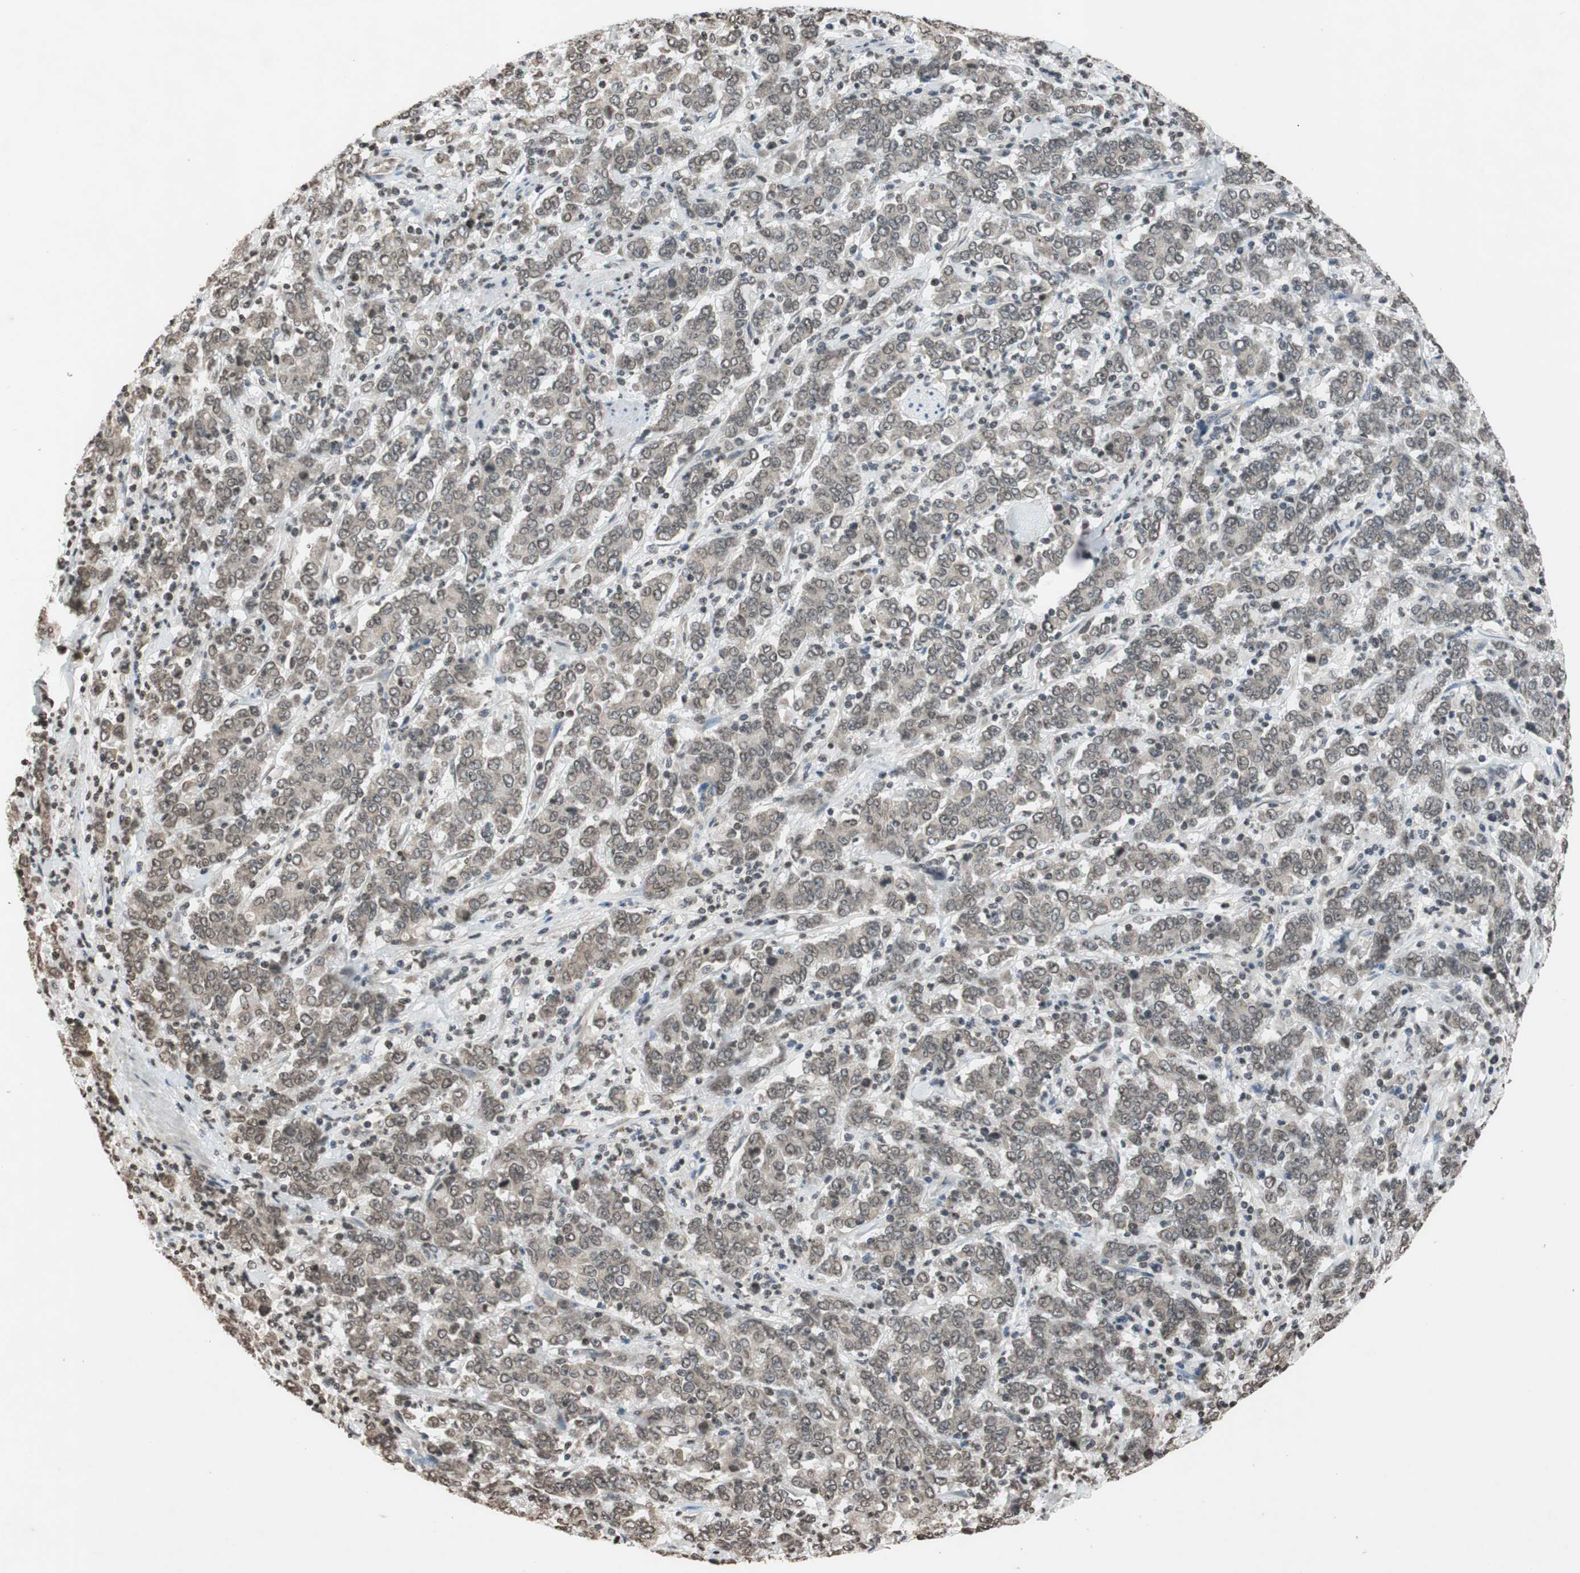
{"staining": {"intensity": "weak", "quantity": ">75%", "location": "cytoplasmic/membranous,nuclear"}, "tissue": "stomach cancer", "cell_type": "Tumor cells", "image_type": "cancer", "snomed": [{"axis": "morphology", "description": "Adenocarcinoma, NOS"}, {"axis": "topography", "description": "Stomach, lower"}], "caption": "Stomach adenocarcinoma stained with a protein marker shows weak staining in tumor cells.", "gene": "MCM6", "patient": {"sex": "female", "age": 71}}